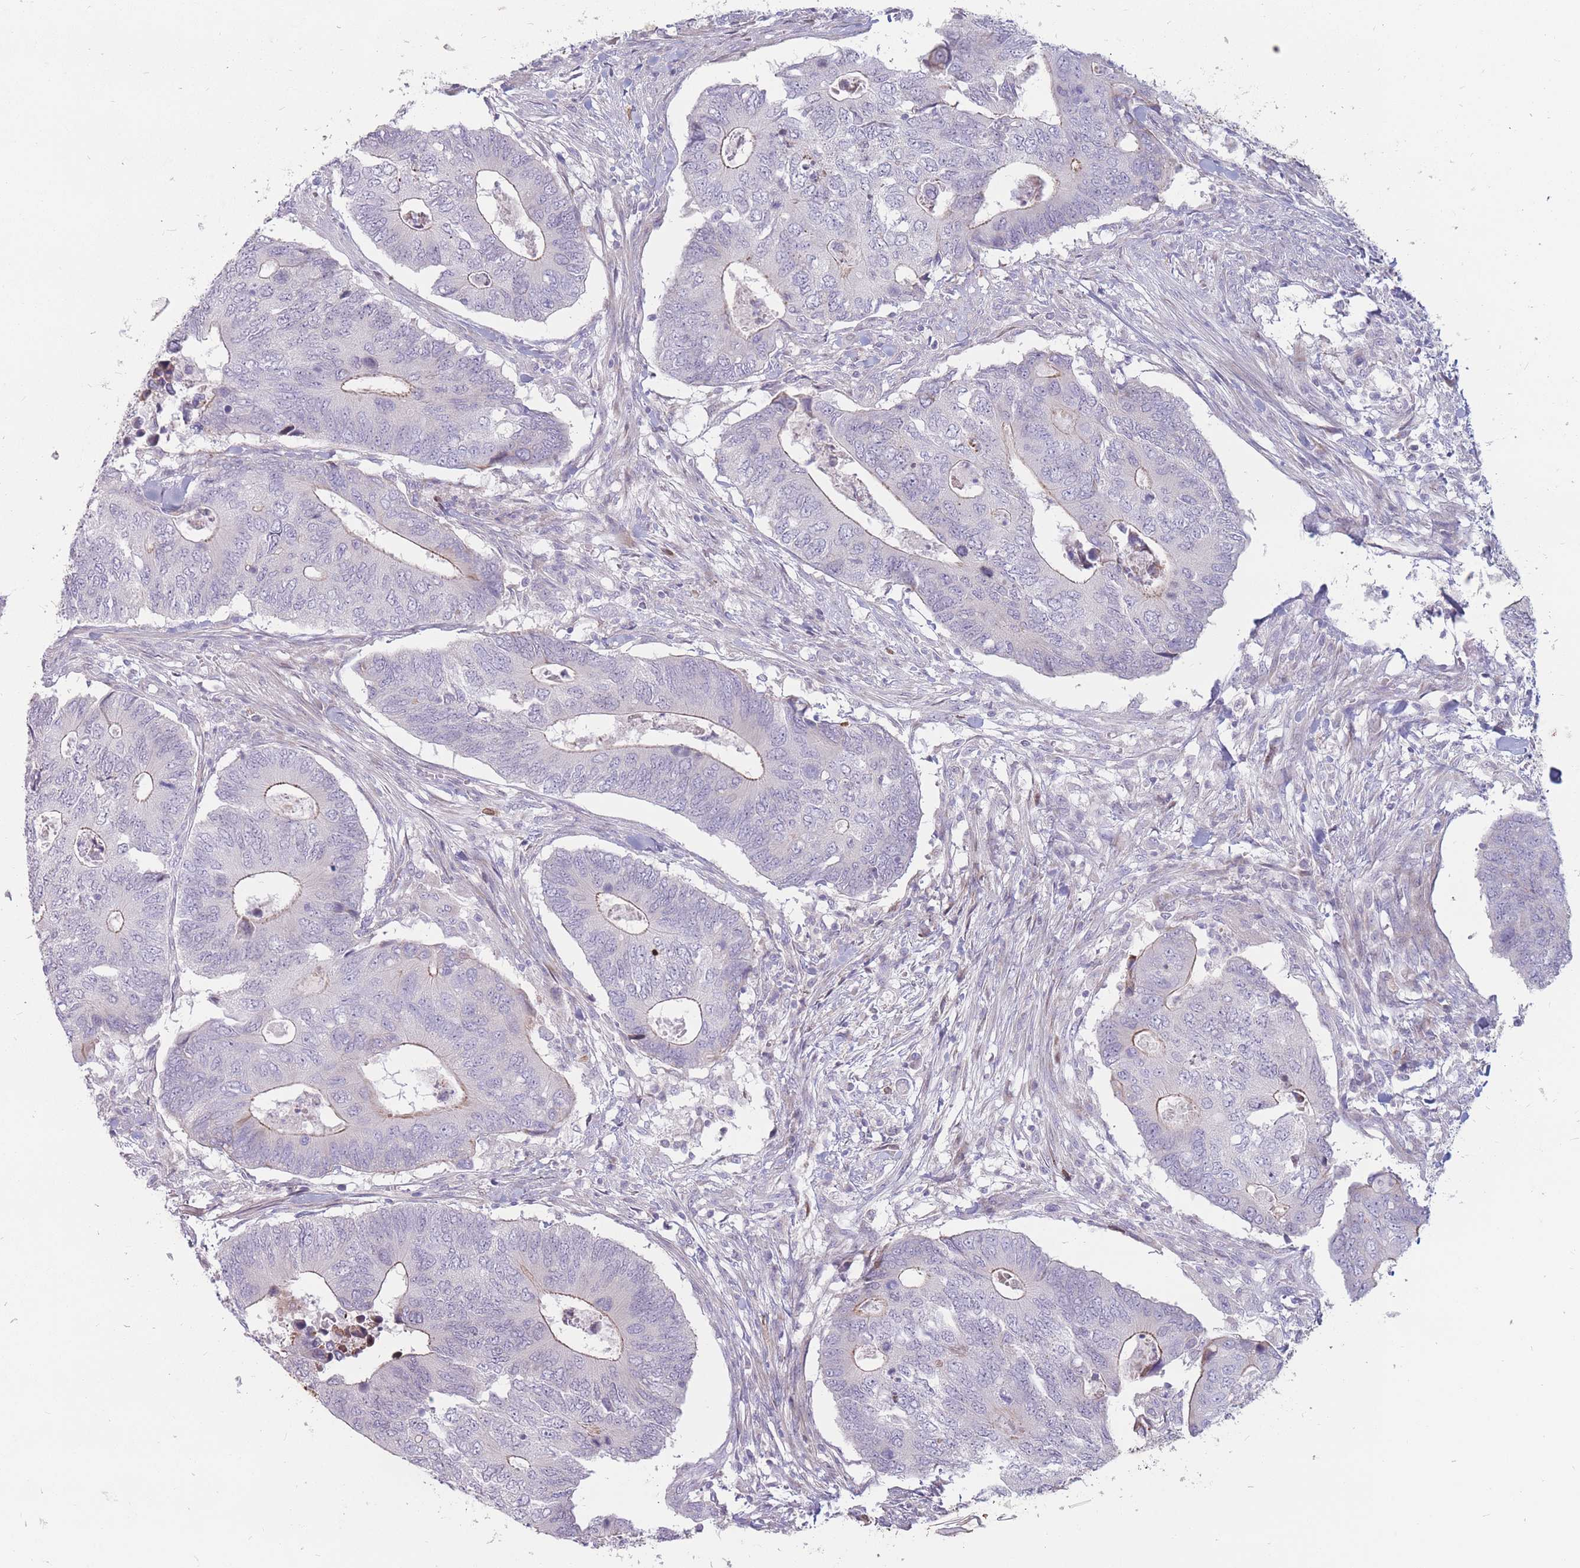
{"staining": {"intensity": "weak", "quantity": "25%-75%", "location": "cytoplasmic/membranous"}, "tissue": "colorectal cancer", "cell_type": "Tumor cells", "image_type": "cancer", "snomed": [{"axis": "morphology", "description": "Adenocarcinoma, NOS"}, {"axis": "topography", "description": "Colon"}], "caption": "A low amount of weak cytoplasmic/membranous expression is identified in about 25%-75% of tumor cells in colorectal adenocarcinoma tissue.", "gene": "PTGDR", "patient": {"sex": "male", "age": 87}}